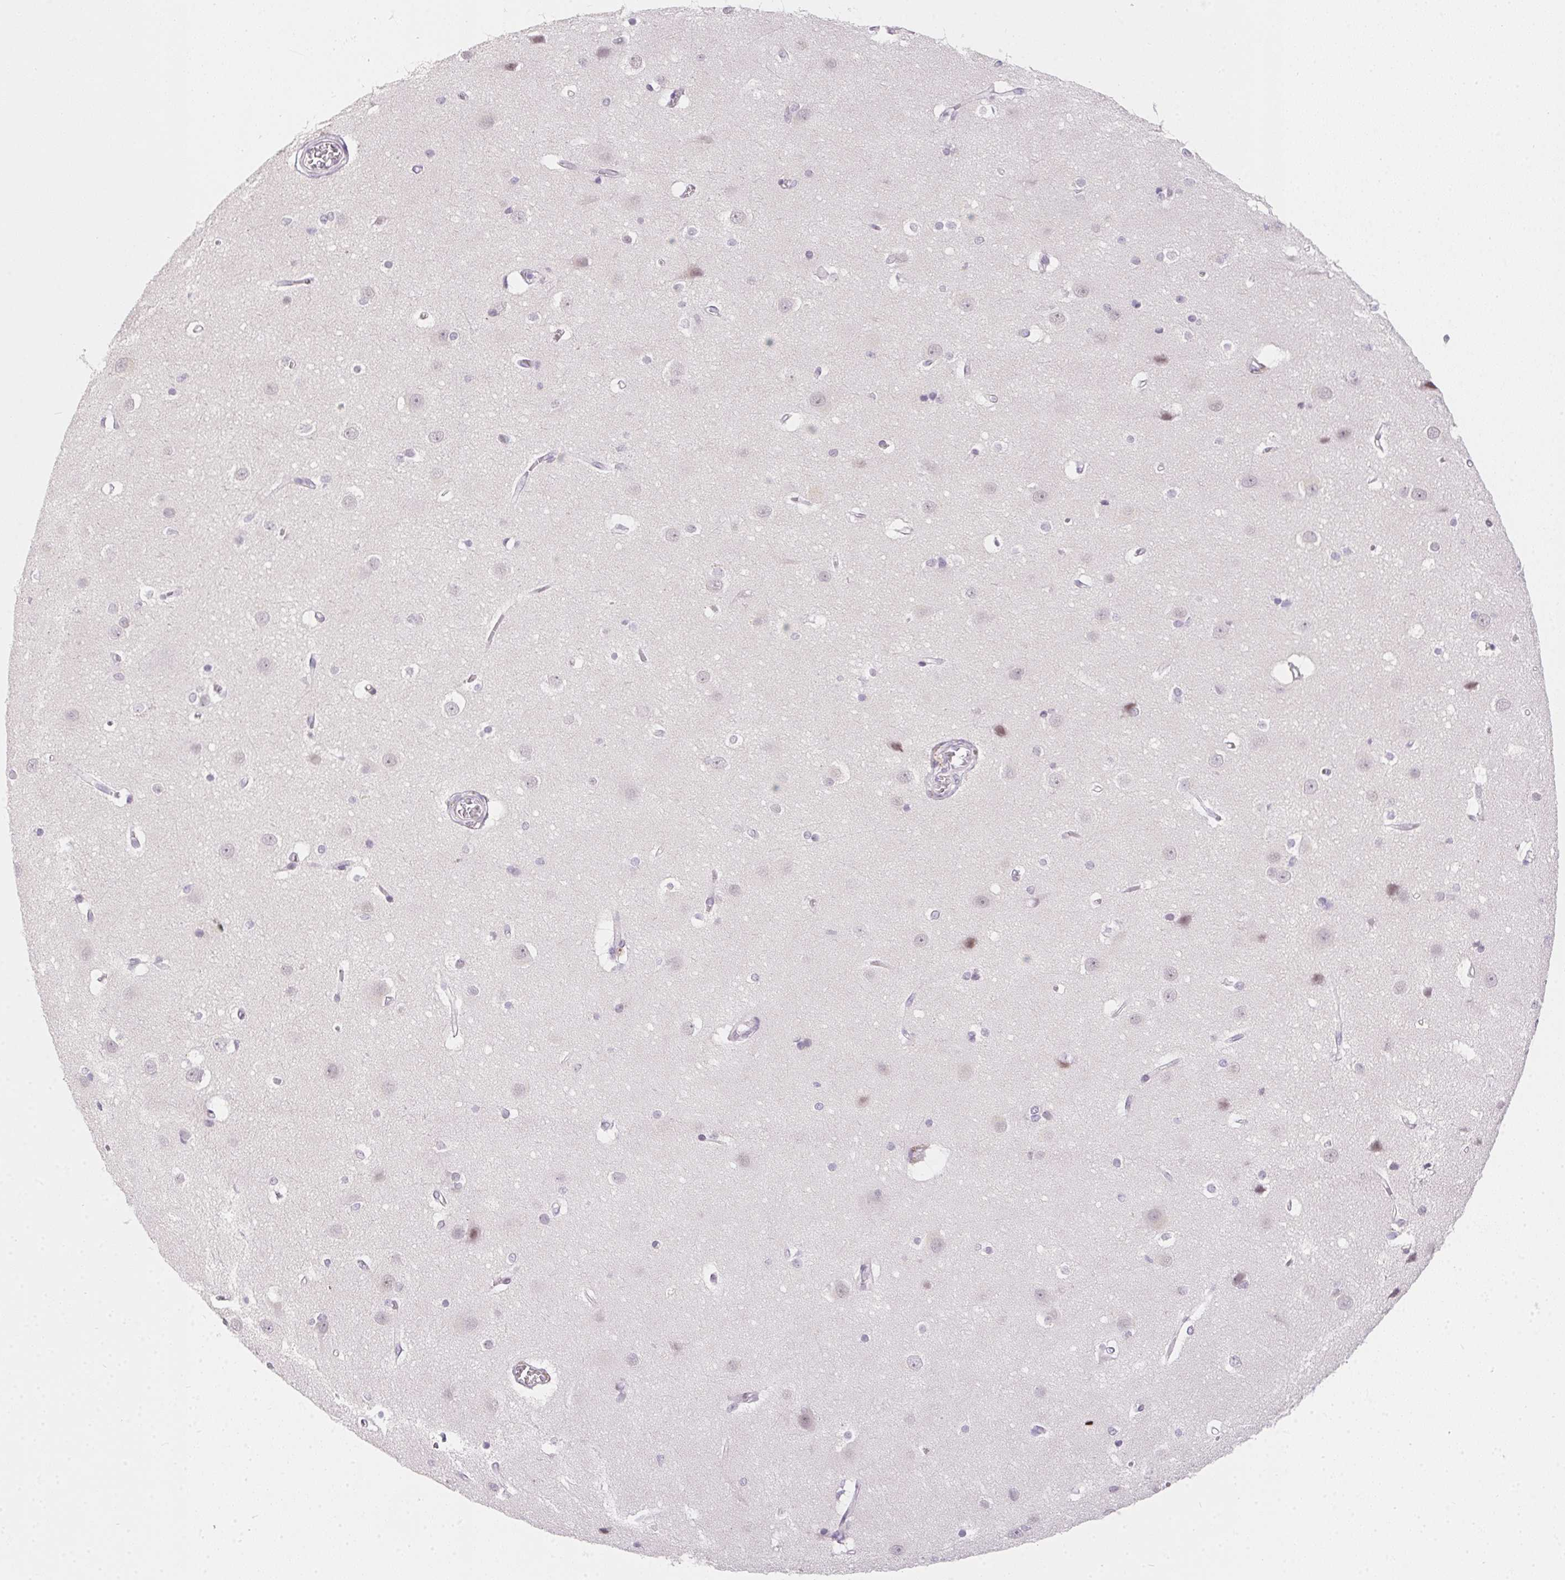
{"staining": {"intensity": "negative", "quantity": "none", "location": "none"}, "tissue": "cerebral cortex", "cell_type": "Endothelial cells", "image_type": "normal", "snomed": [{"axis": "morphology", "description": "Normal tissue, NOS"}, {"axis": "topography", "description": "Cerebral cortex"}], "caption": "IHC histopathology image of unremarkable cerebral cortex: cerebral cortex stained with DAB (3,3'-diaminobenzidine) displays no significant protein expression in endothelial cells. The staining was performed using DAB to visualize the protein expression in brown, while the nuclei were stained in blue with hematoxylin (Magnification: 20x).", "gene": "MORC1", "patient": {"sex": "male", "age": 37}}